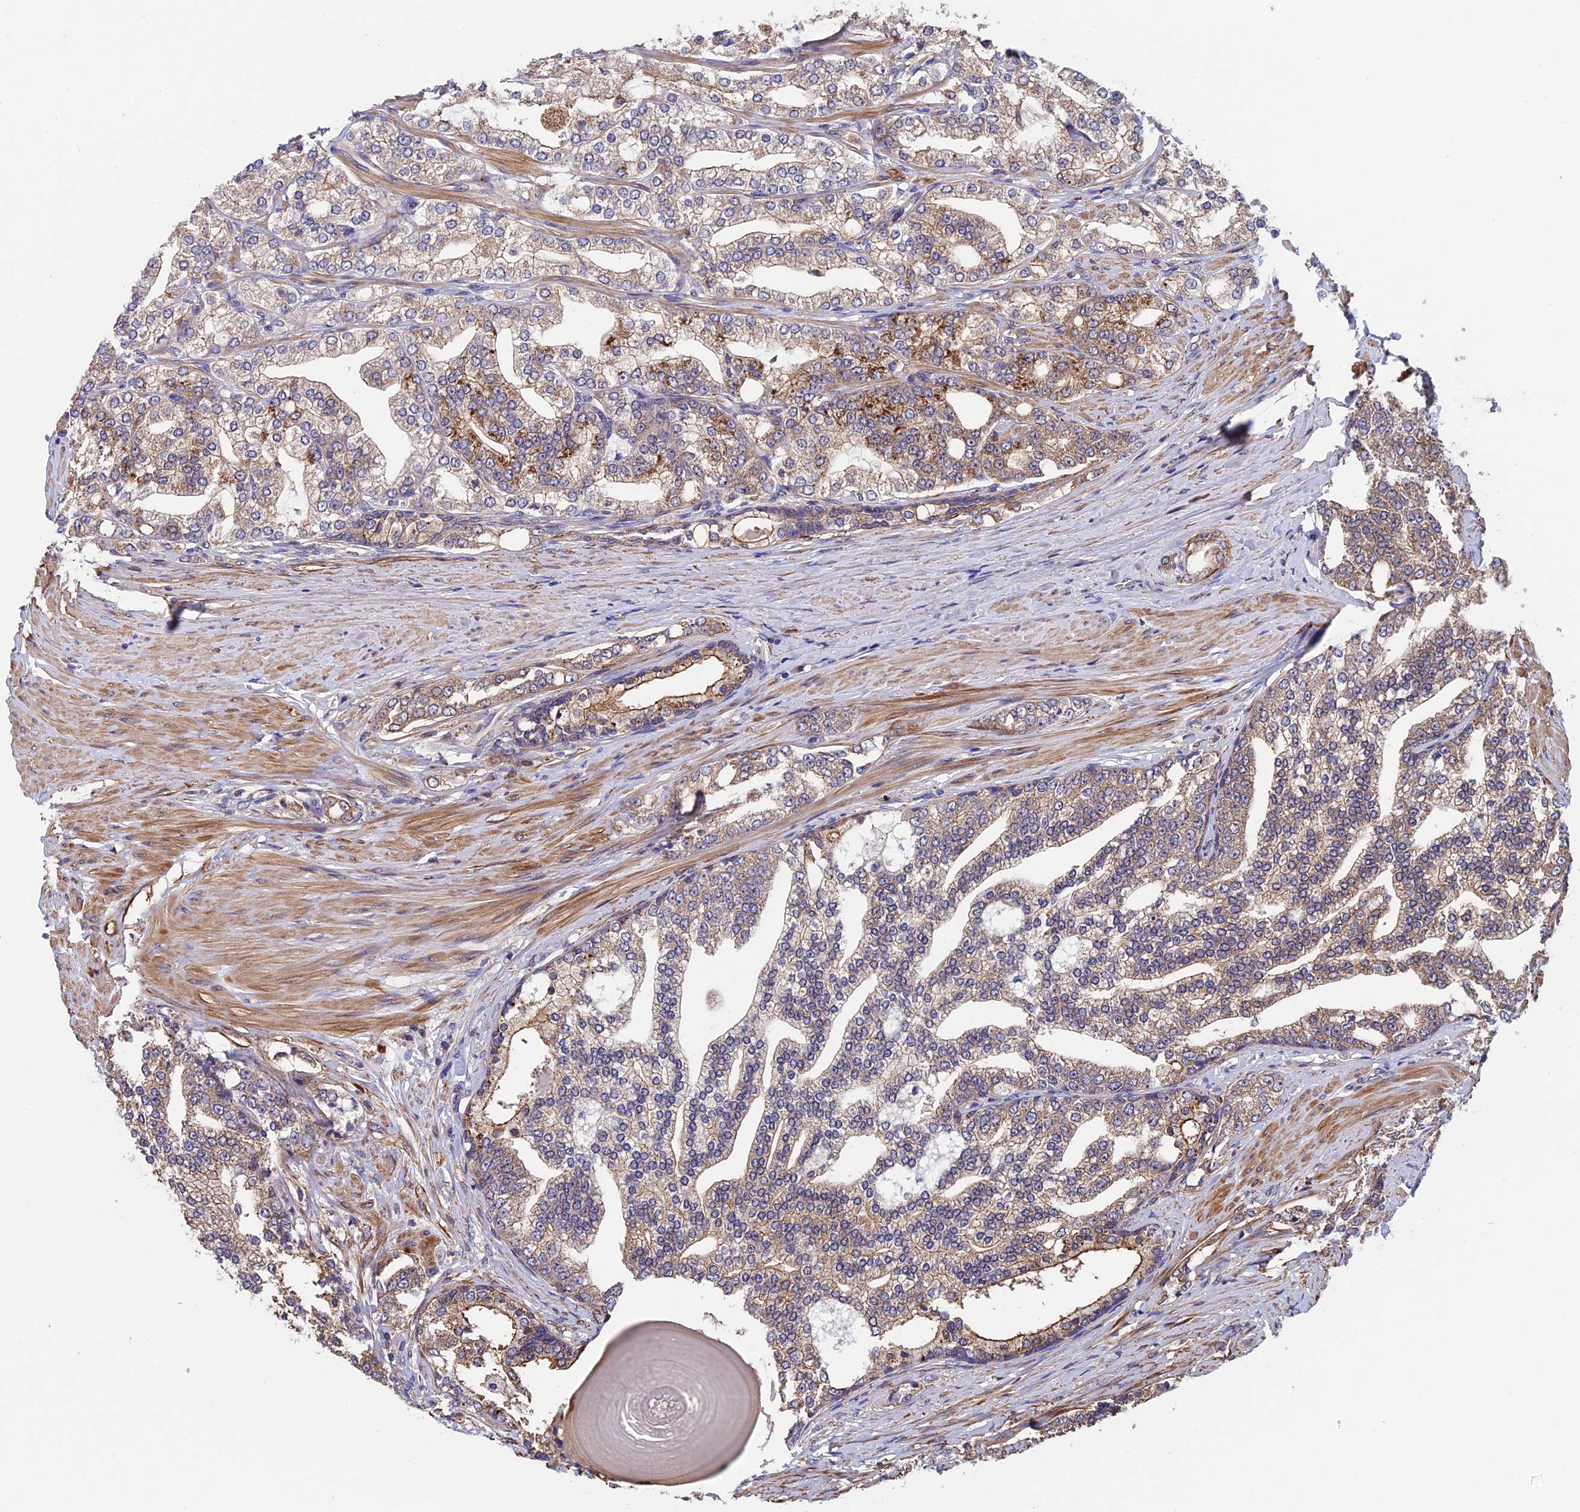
{"staining": {"intensity": "moderate", "quantity": "25%-75%", "location": "cytoplasmic/membranous"}, "tissue": "prostate cancer", "cell_type": "Tumor cells", "image_type": "cancer", "snomed": [{"axis": "morphology", "description": "Adenocarcinoma, High grade"}, {"axis": "topography", "description": "Prostate"}], "caption": "Protein expression analysis of prostate cancer exhibits moderate cytoplasmic/membranous positivity in approximately 25%-75% of tumor cells.", "gene": "SLC9A5", "patient": {"sex": "male", "age": 64}}